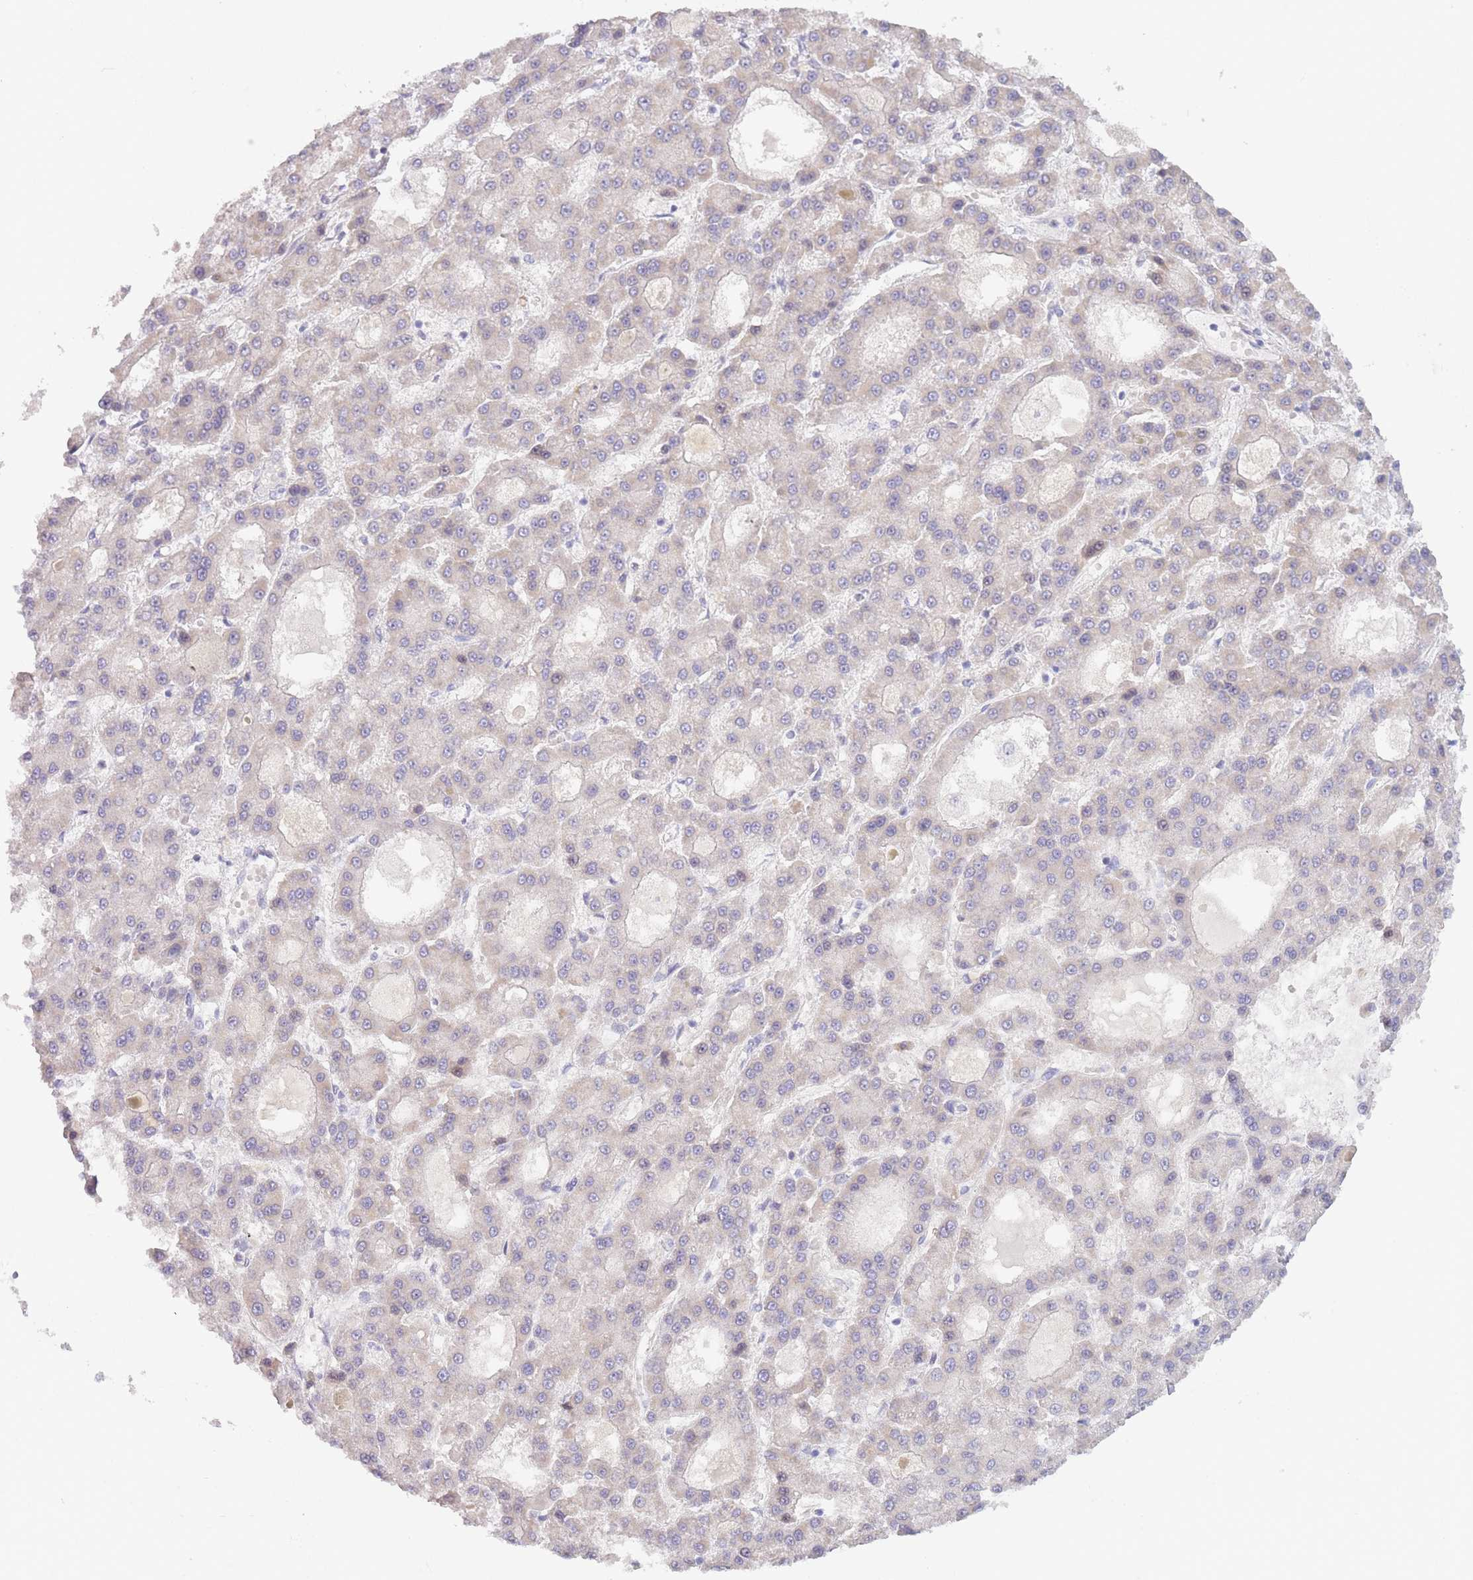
{"staining": {"intensity": "negative", "quantity": "none", "location": "none"}, "tissue": "liver cancer", "cell_type": "Tumor cells", "image_type": "cancer", "snomed": [{"axis": "morphology", "description": "Carcinoma, Hepatocellular, NOS"}, {"axis": "topography", "description": "Liver"}], "caption": "Liver cancer stained for a protein using immunohistochemistry reveals no expression tumor cells.", "gene": "FAM227B", "patient": {"sex": "male", "age": 70}}